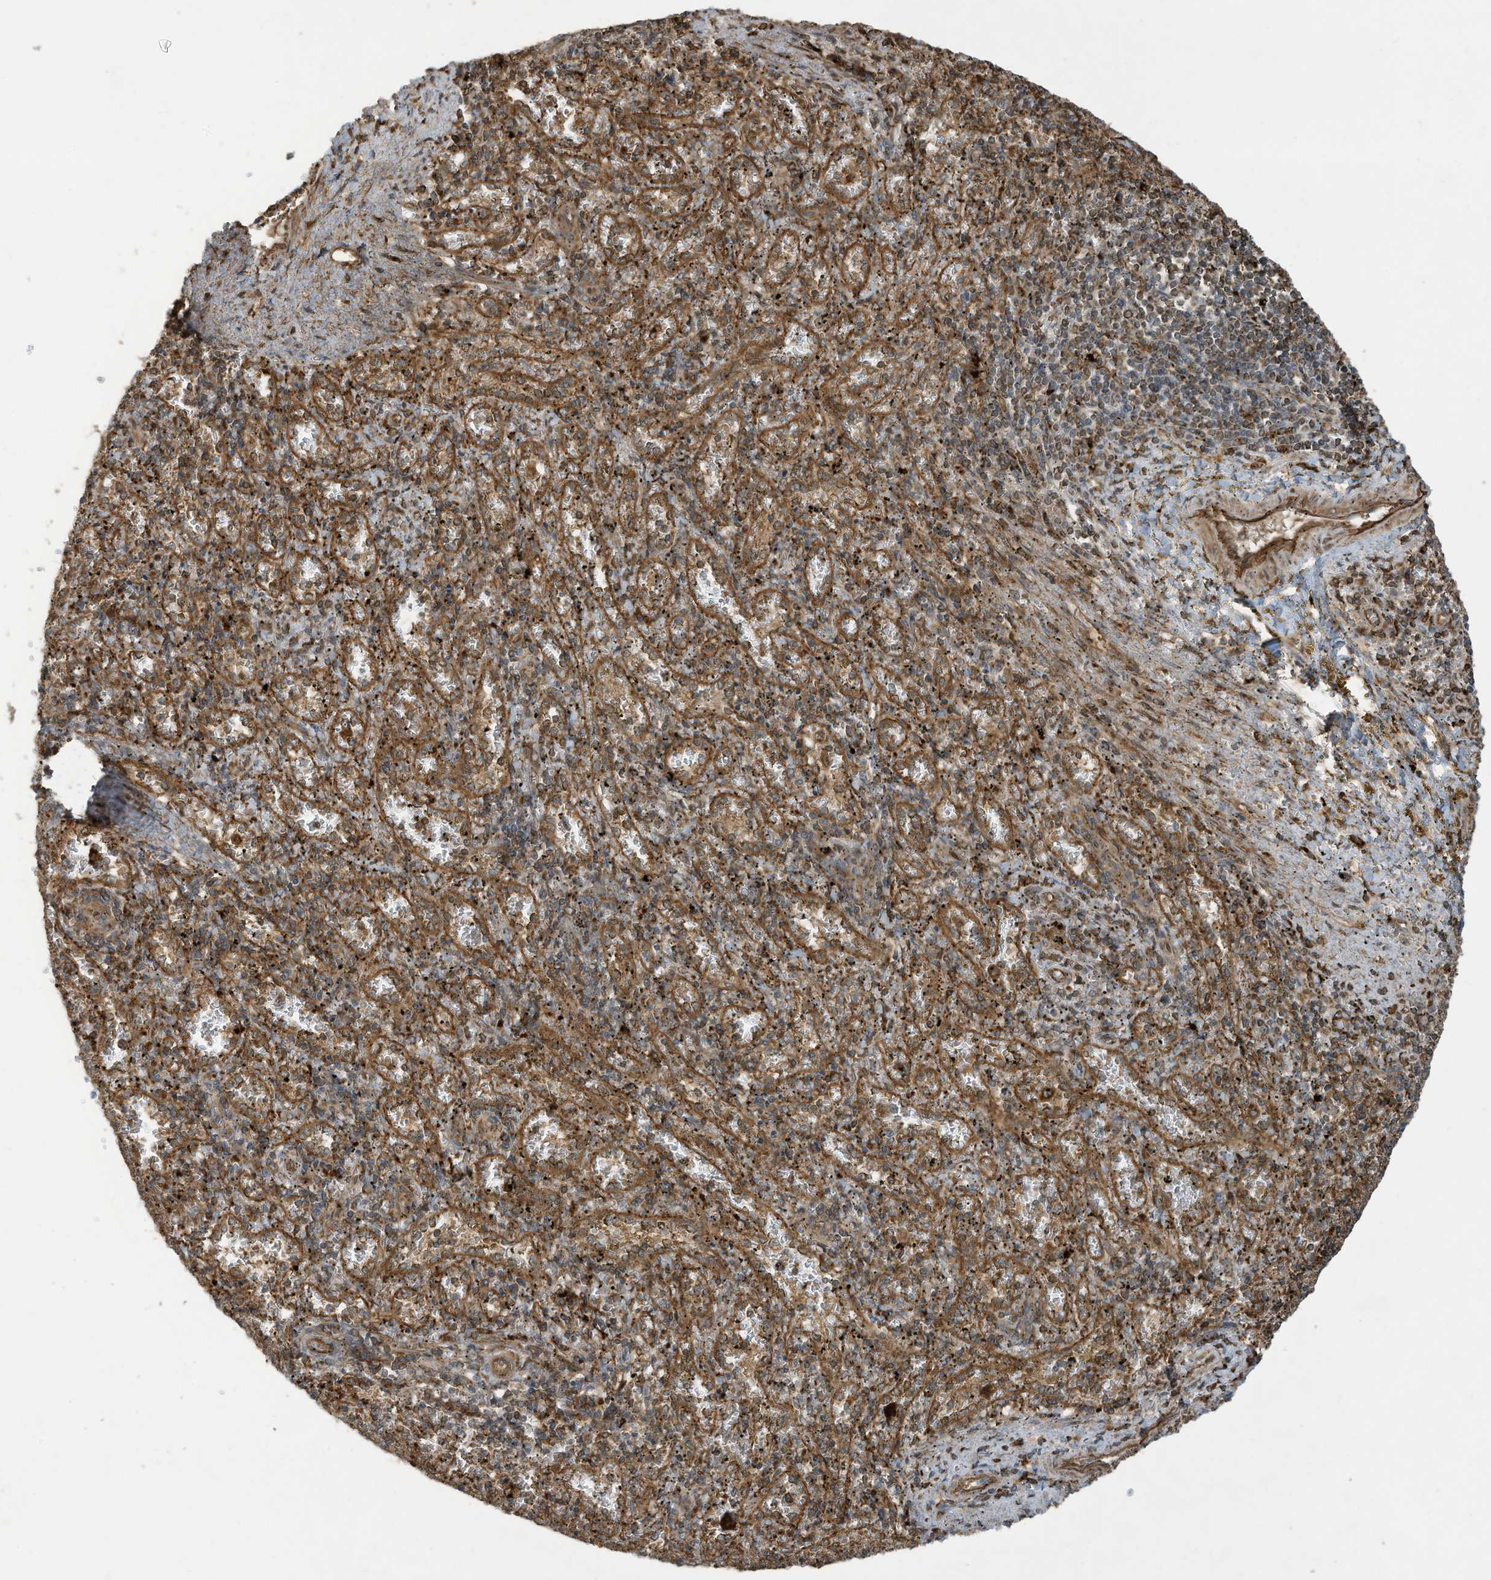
{"staining": {"intensity": "strong", "quantity": ">75%", "location": "cytoplasmic/membranous"}, "tissue": "spleen", "cell_type": "Cells in red pulp", "image_type": "normal", "snomed": [{"axis": "morphology", "description": "Normal tissue, NOS"}, {"axis": "topography", "description": "Spleen"}], "caption": "The image displays immunohistochemical staining of unremarkable spleen. There is strong cytoplasmic/membranous staining is identified in about >75% of cells in red pulp.", "gene": "DDIT4", "patient": {"sex": "male", "age": 11}}